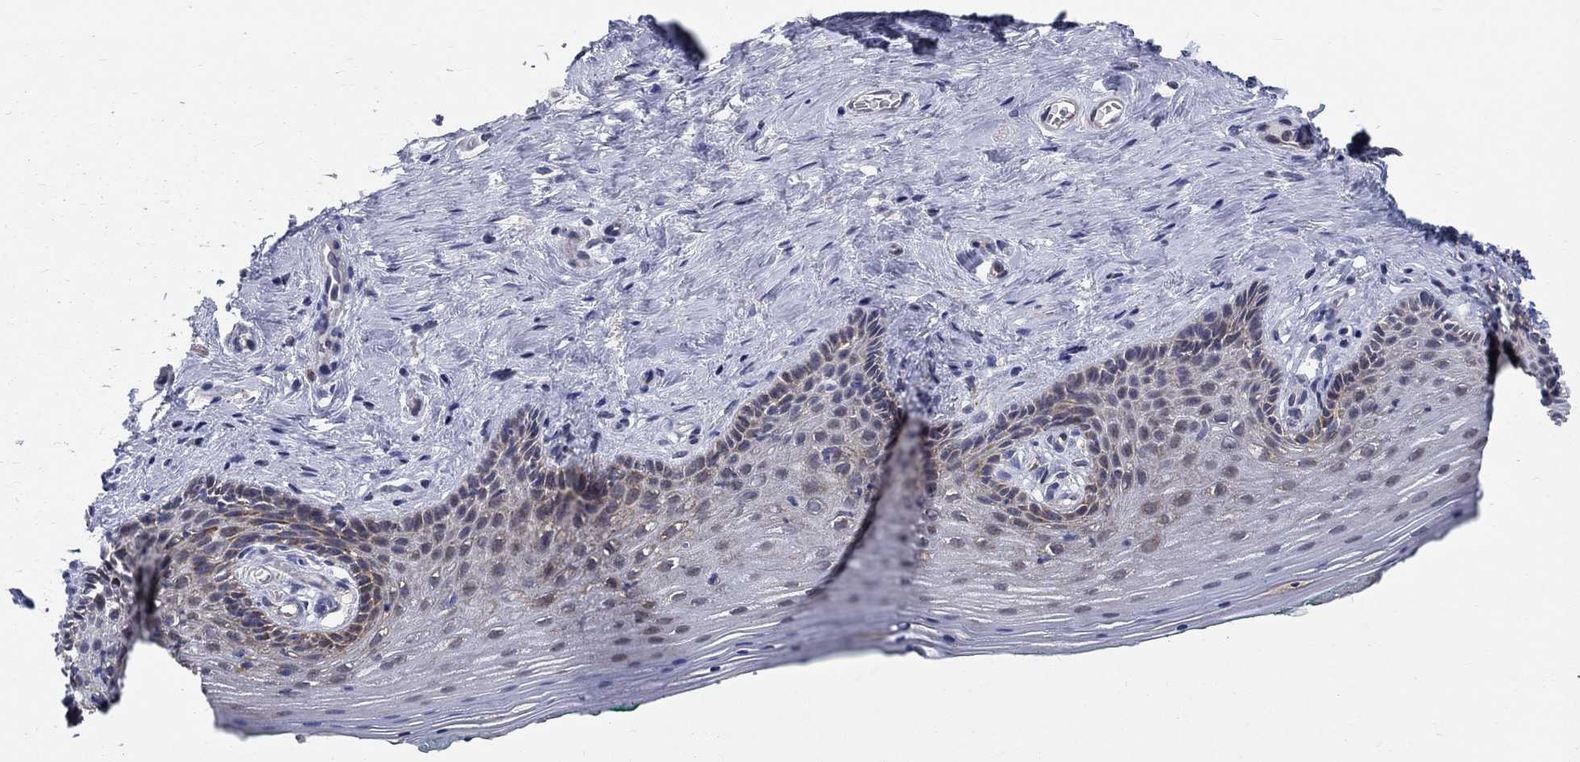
{"staining": {"intensity": "weak", "quantity": "<25%", "location": "cytoplasmic/membranous"}, "tissue": "vagina", "cell_type": "Squamous epithelial cells", "image_type": "normal", "snomed": [{"axis": "morphology", "description": "Normal tissue, NOS"}, {"axis": "topography", "description": "Vagina"}], "caption": "An immunohistochemistry (IHC) histopathology image of normal vagina is shown. There is no staining in squamous epithelial cells of vagina.", "gene": "NME7", "patient": {"sex": "female", "age": 45}}